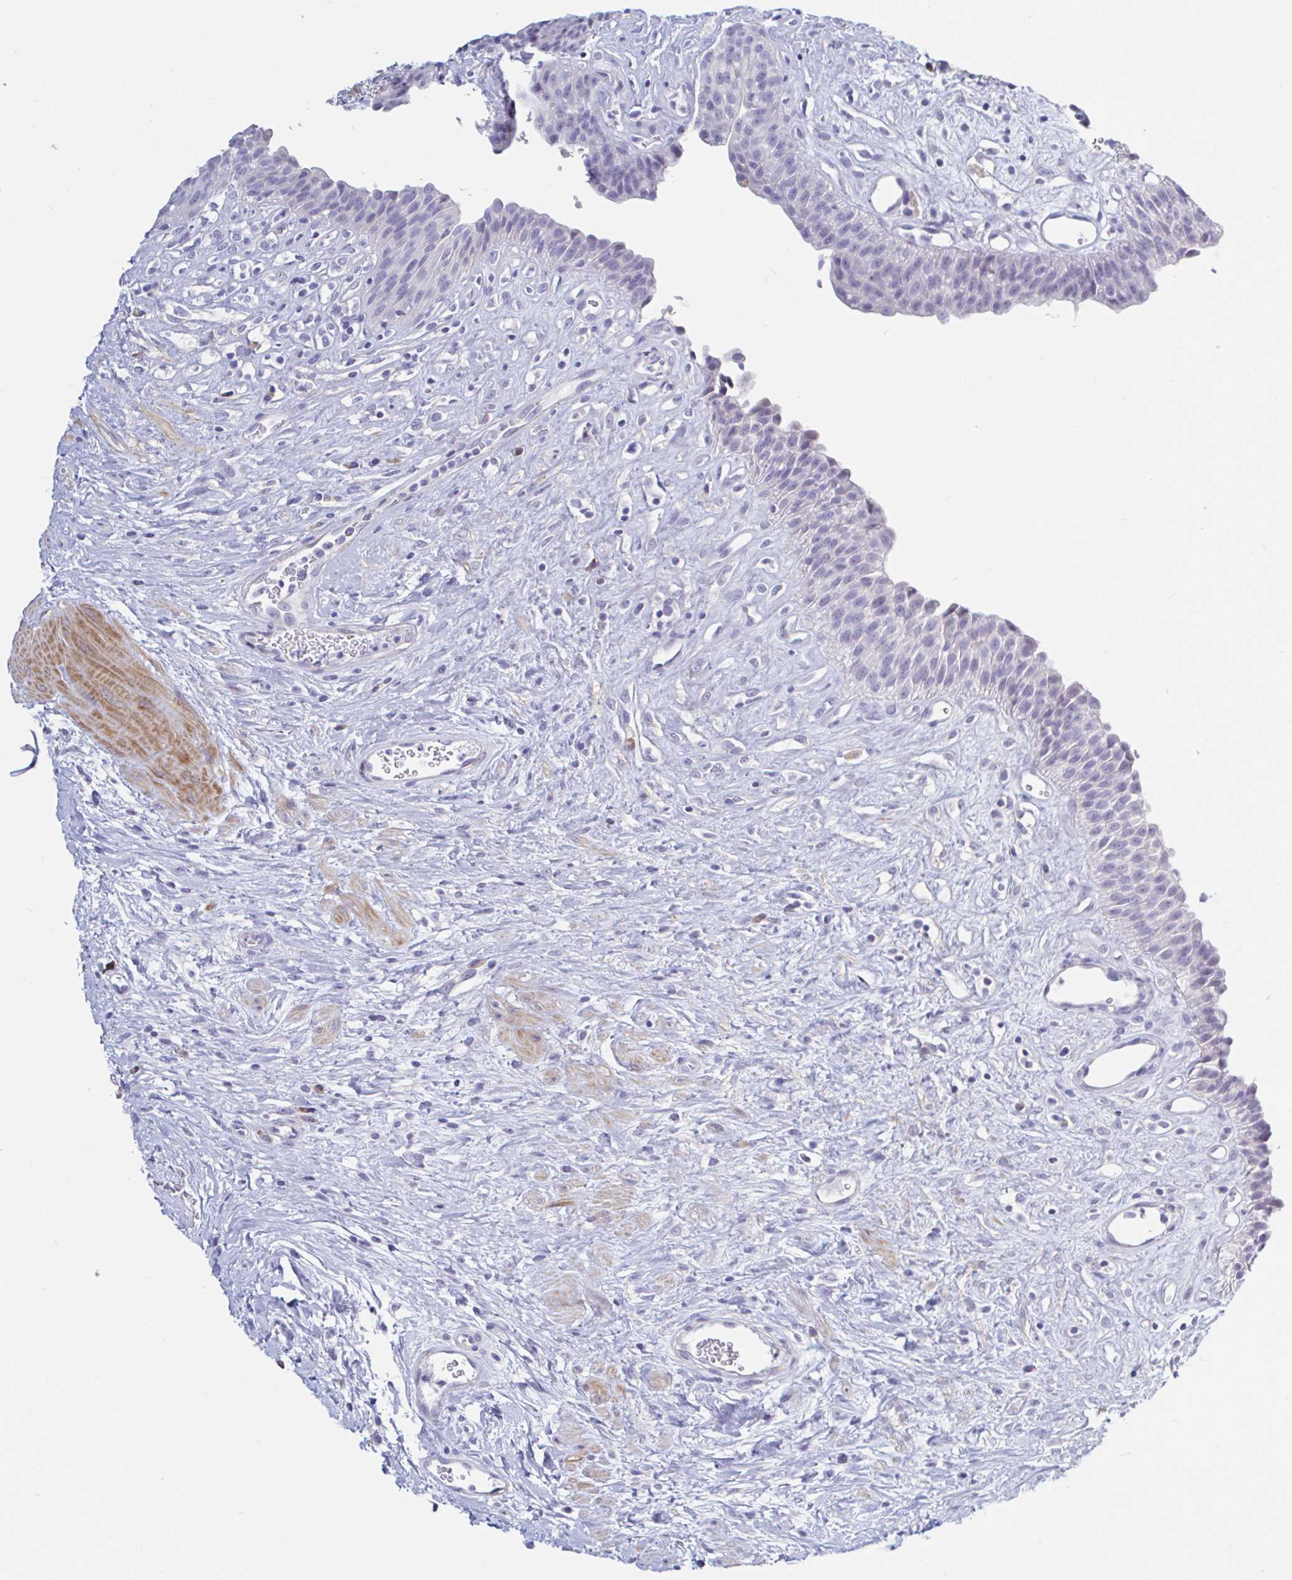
{"staining": {"intensity": "strong", "quantity": "<25%", "location": "cytoplasmic/membranous"}, "tissue": "urinary bladder", "cell_type": "Urothelial cells", "image_type": "normal", "snomed": [{"axis": "morphology", "description": "Normal tissue, NOS"}, {"axis": "topography", "description": "Urinary bladder"}], "caption": "Urothelial cells display medium levels of strong cytoplasmic/membranous staining in approximately <25% of cells in benign urinary bladder. The staining is performed using DAB brown chromogen to label protein expression. The nuclei are counter-stained blue using hematoxylin.", "gene": "ENSG00000271254", "patient": {"sex": "female", "age": 56}}